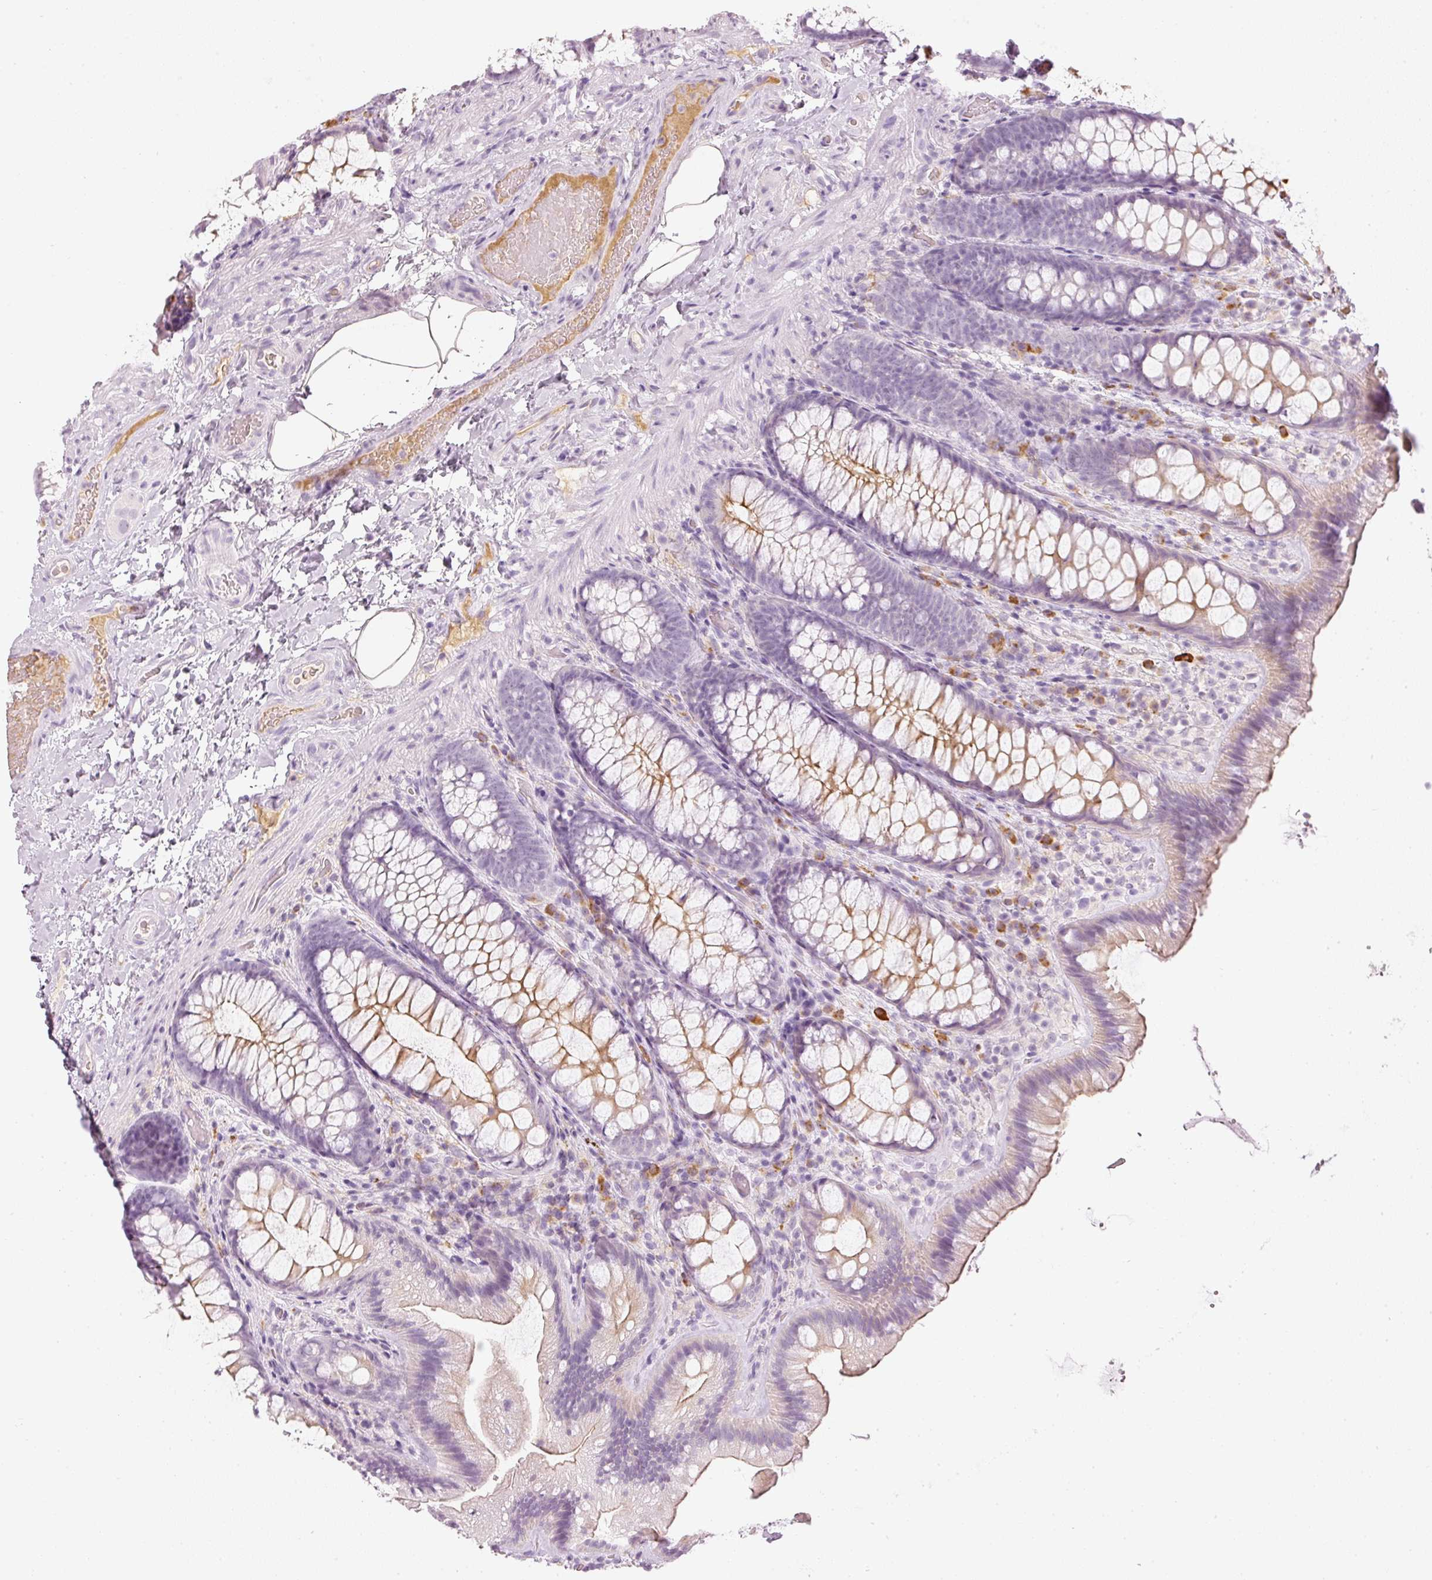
{"staining": {"intensity": "negative", "quantity": "none", "location": "none"}, "tissue": "colon", "cell_type": "Endothelial cells", "image_type": "normal", "snomed": [{"axis": "morphology", "description": "Normal tissue, NOS"}, {"axis": "topography", "description": "Colon"}], "caption": "DAB (3,3'-diaminobenzidine) immunohistochemical staining of unremarkable colon displays no significant positivity in endothelial cells.", "gene": "VCAM1", "patient": {"sex": "male", "age": 46}}